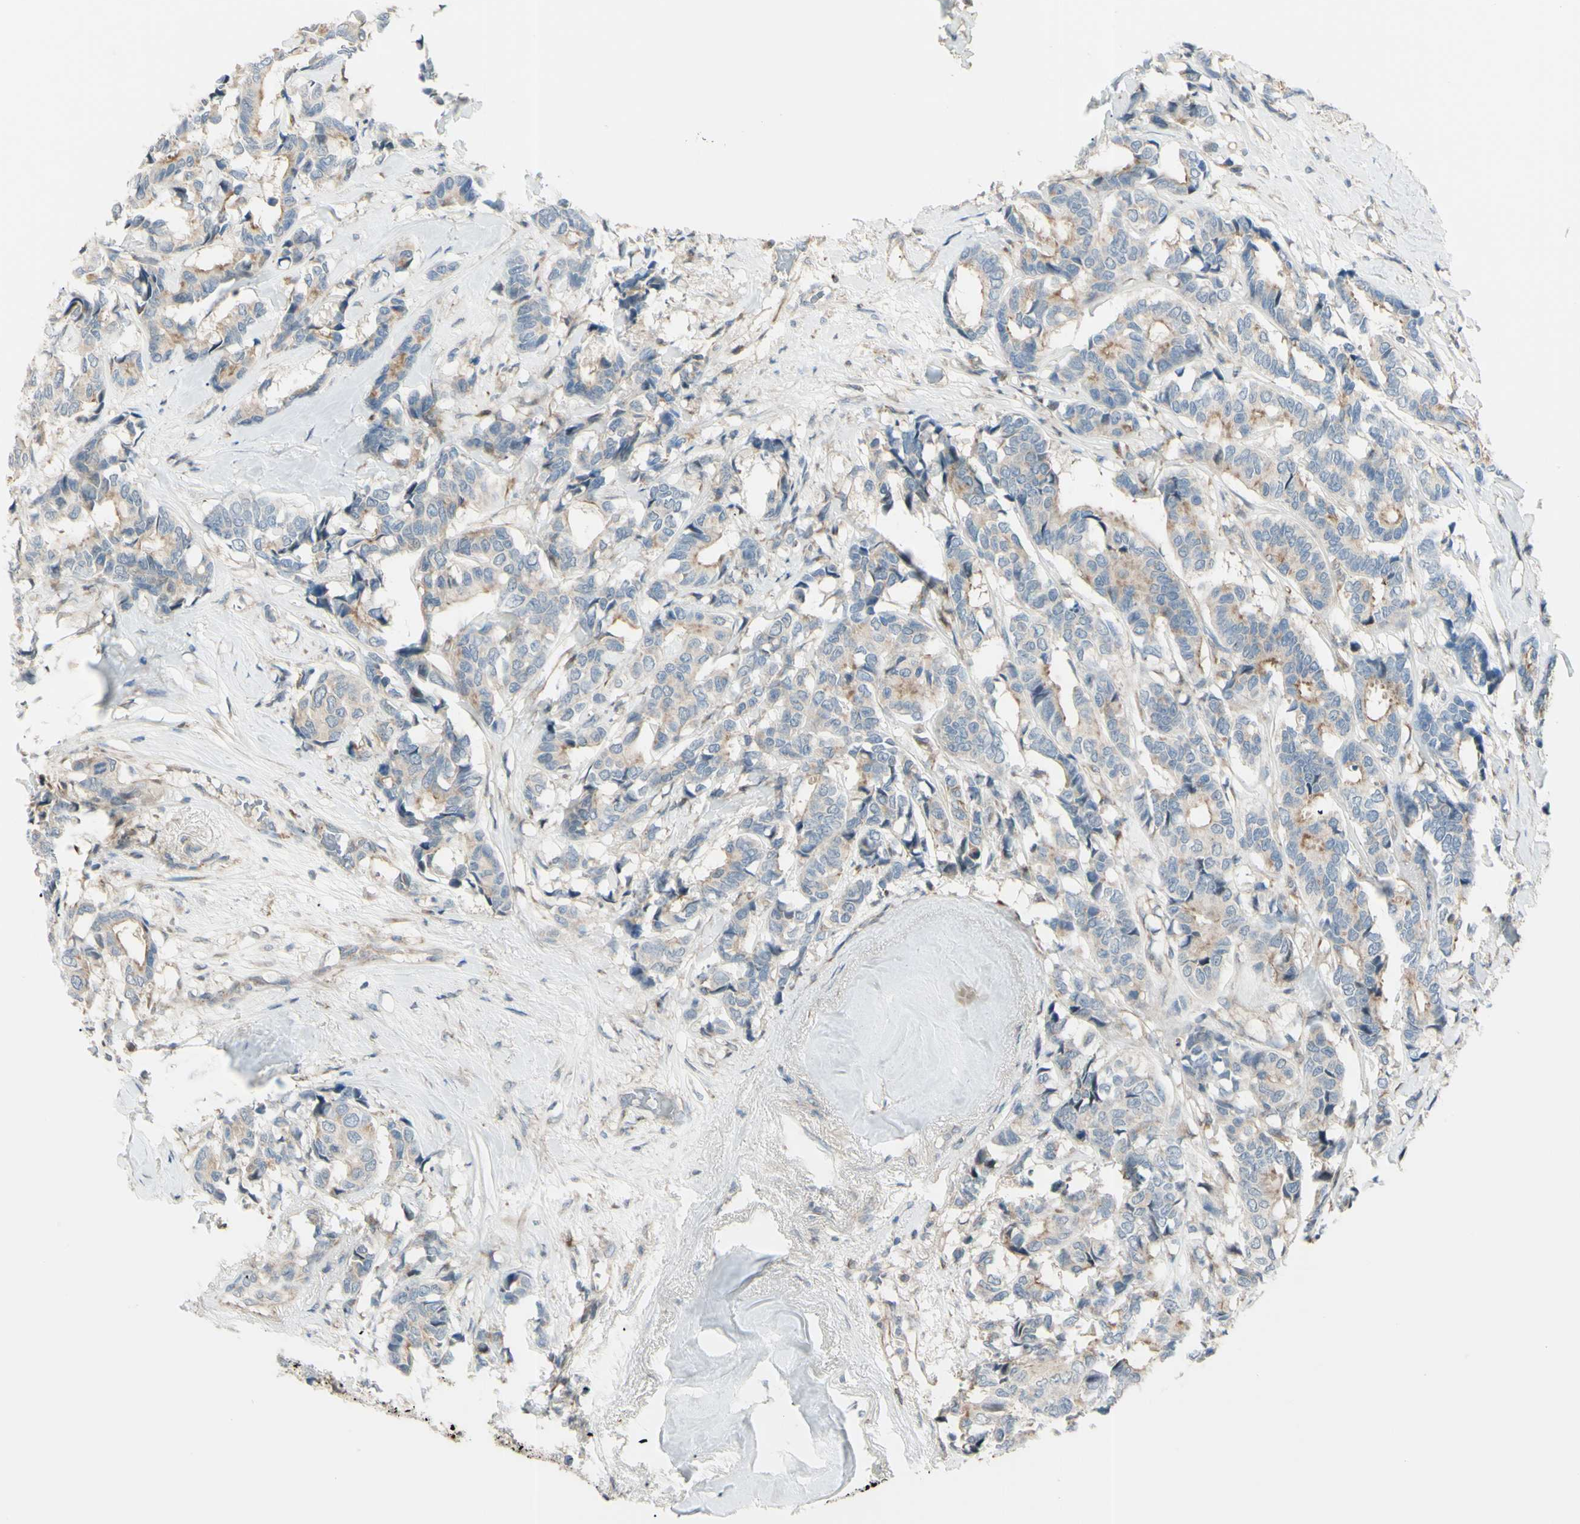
{"staining": {"intensity": "moderate", "quantity": "25%-75%", "location": "cytoplasmic/membranous"}, "tissue": "breast cancer", "cell_type": "Tumor cells", "image_type": "cancer", "snomed": [{"axis": "morphology", "description": "Duct carcinoma"}, {"axis": "topography", "description": "Breast"}], "caption": "Immunohistochemical staining of breast infiltrating ductal carcinoma reveals medium levels of moderate cytoplasmic/membranous protein positivity in about 25%-75% of tumor cells. (IHC, brightfield microscopy, high magnification).", "gene": "LMTK2", "patient": {"sex": "female", "age": 87}}